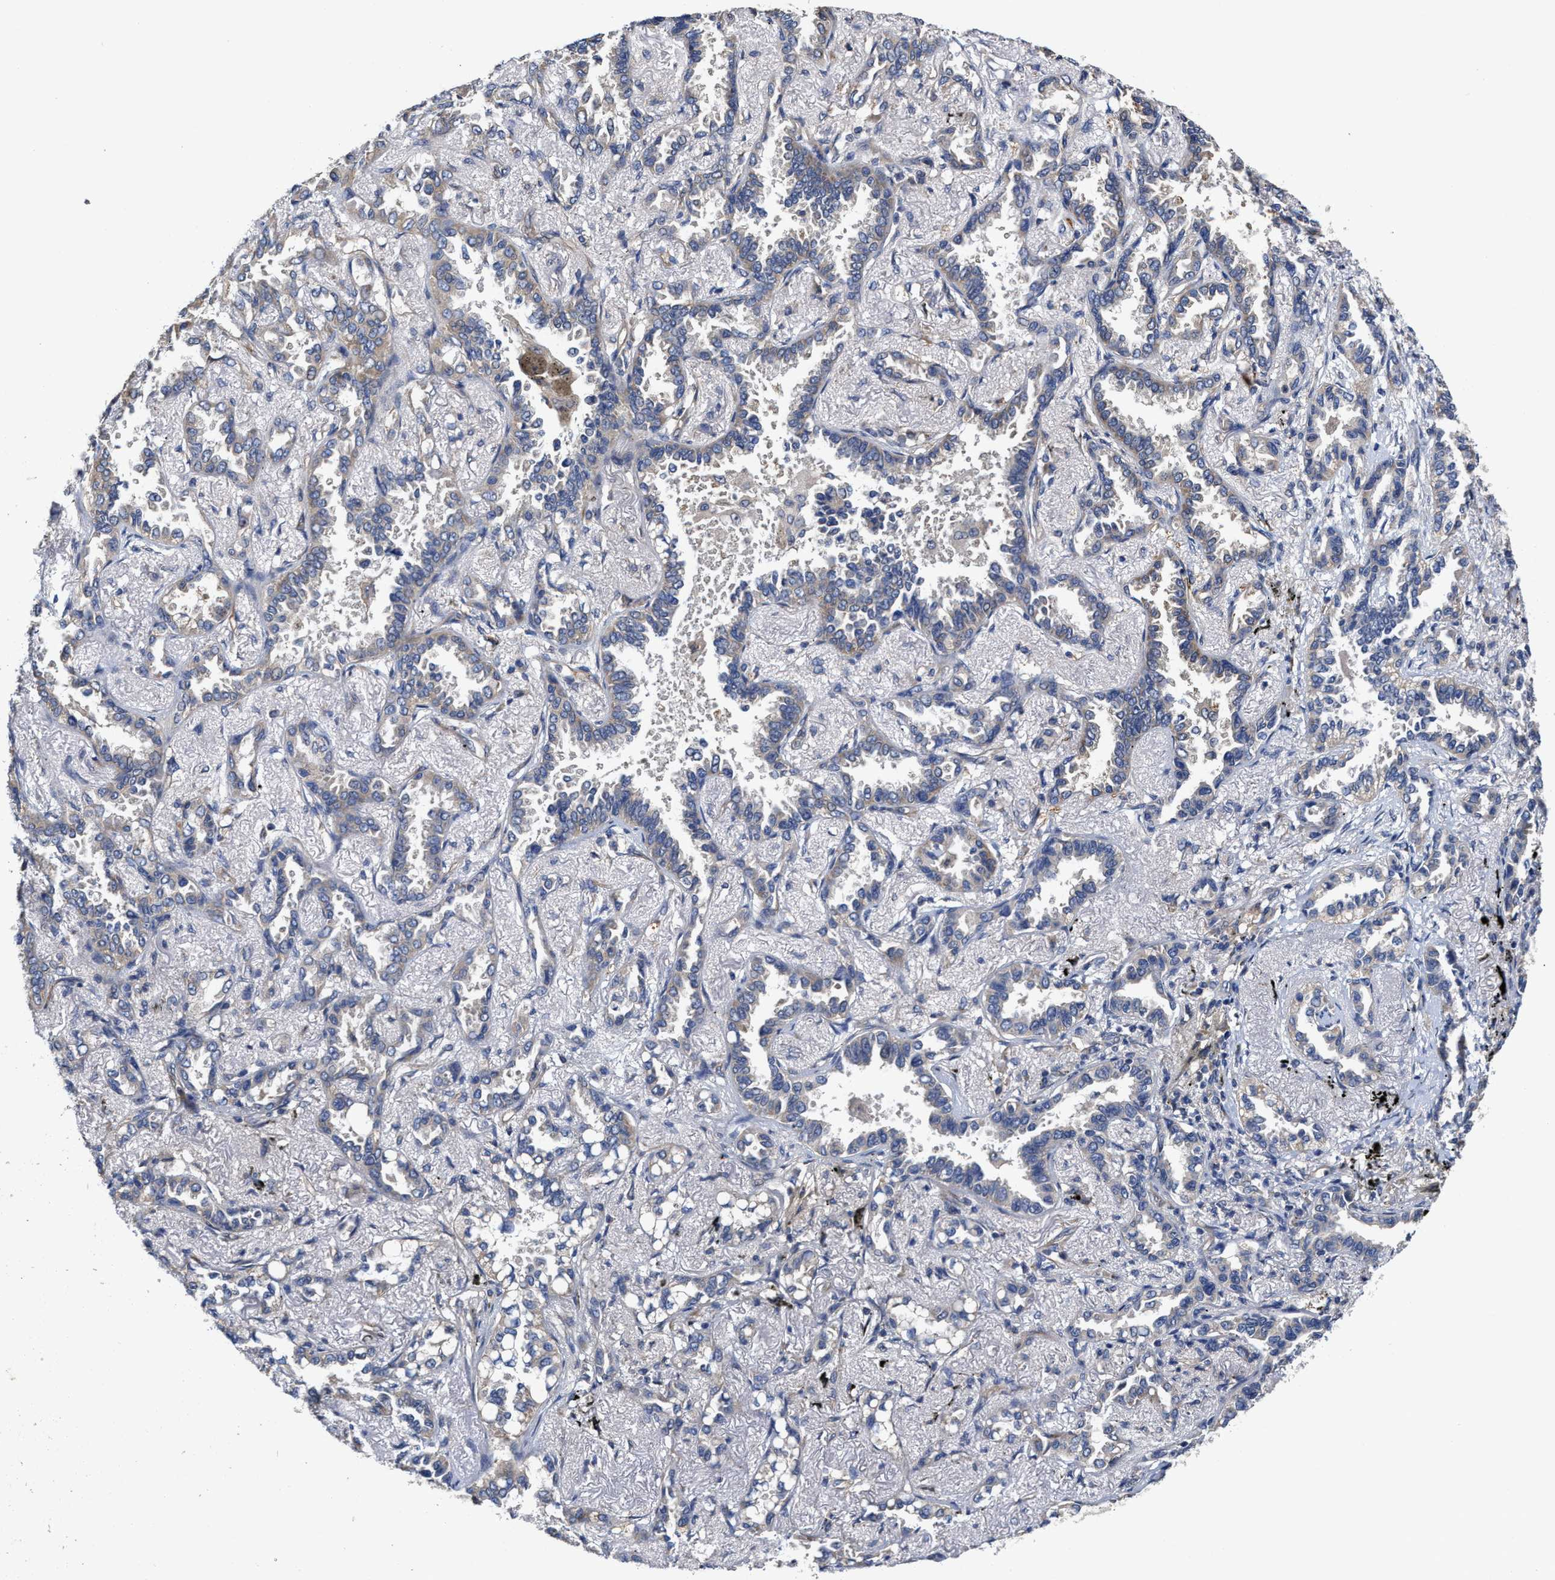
{"staining": {"intensity": "weak", "quantity": "<25%", "location": "cytoplasmic/membranous"}, "tissue": "lung cancer", "cell_type": "Tumor cells", "image_type": "cancer", "snomed": [{"axis": "morphology", "description": "Adenocarcinoma, NOS"}, {"axis": "topography", "description": "Lung"}], "caption": "Tumor cells are negative for brown protein staining in lung adenocarcinoma.", "gene": "TRAF6", "patient": {"sex": "male", "age": 59}}